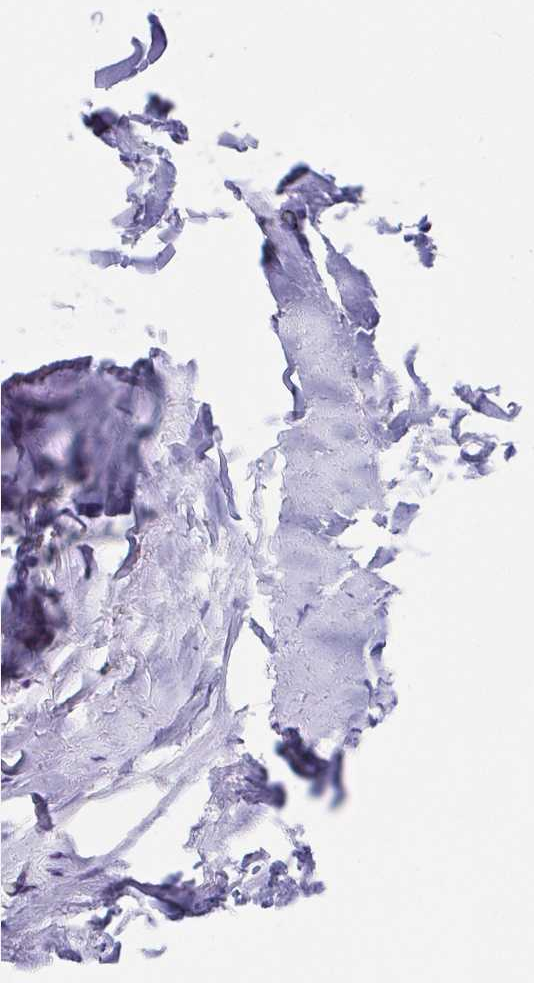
{"staining": {"intensity": "negative", "quantity": "none", "location": "none"}, "tissue": "adipose tissue", "cell_type": "Adipocytes", "image_type": "normal", "snomed": [{"axis": "morphology", "description": "Normal tissue, NOS"}, {"axis": "topography", "description": "Lymph node"}, {"axis": "topography", "description": "Cartilage tissue"}, {"axis": "topography", "description": "Bronchus"}], "caption": "High magnification brightfield microscopy of benign adipose tissue stained with DAB (brown) and counterstained with hematoxylin (blue): adipocytes show no significant positivity.", "gene": "GOLGA1", "patient": {"sex": "female", "age": 70}}